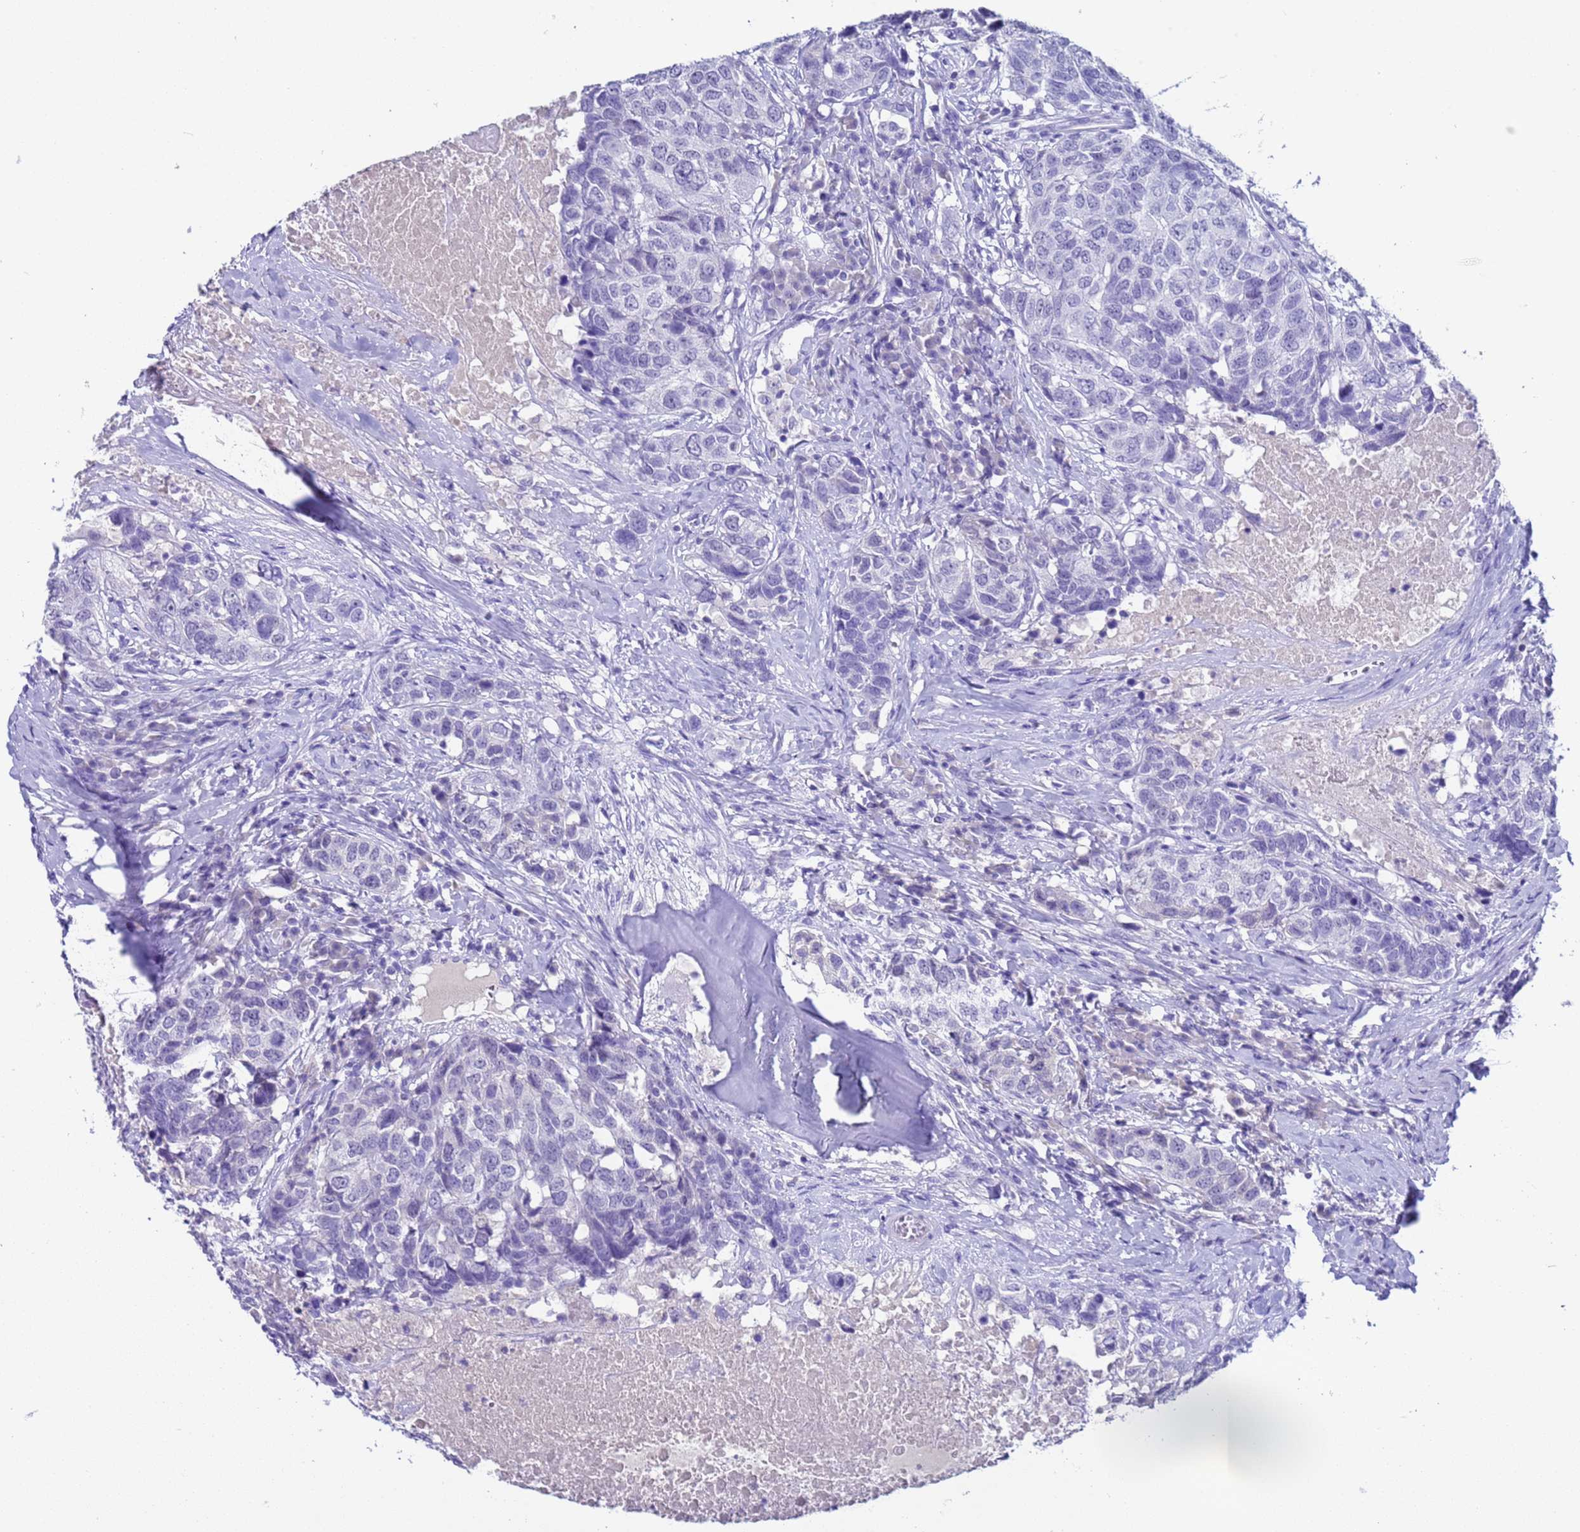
{"staining": {"intensity": "negative", "quantity": "none", "location": "none"}, "tissue": "head and neck cancer", "cell_type": "Tumor cells", "image_type": "cancer", "snomed": [{"axis": "morphology", "description": "Squamous cell carcinoma, NOS"}, {"axis": "topography", "description": "Head-Neck"}], "caption": "Immunohistochemistry (IHC) image of neoplastic tissue: human head and neck cancer (squamous cell carcinoma) stained with DAB (3,3'-diaminobenzidine) displays no significant protein staining in tumor cells. The staining was performed using DAB (3,3'-diaminobenzidine) to visualize the protein expression in brown, while the nuclei were stained in blue with hematoxylin (Magnification: 20x).", "gene": "CKM", "patient": {"sex": "male", "age": 66}}